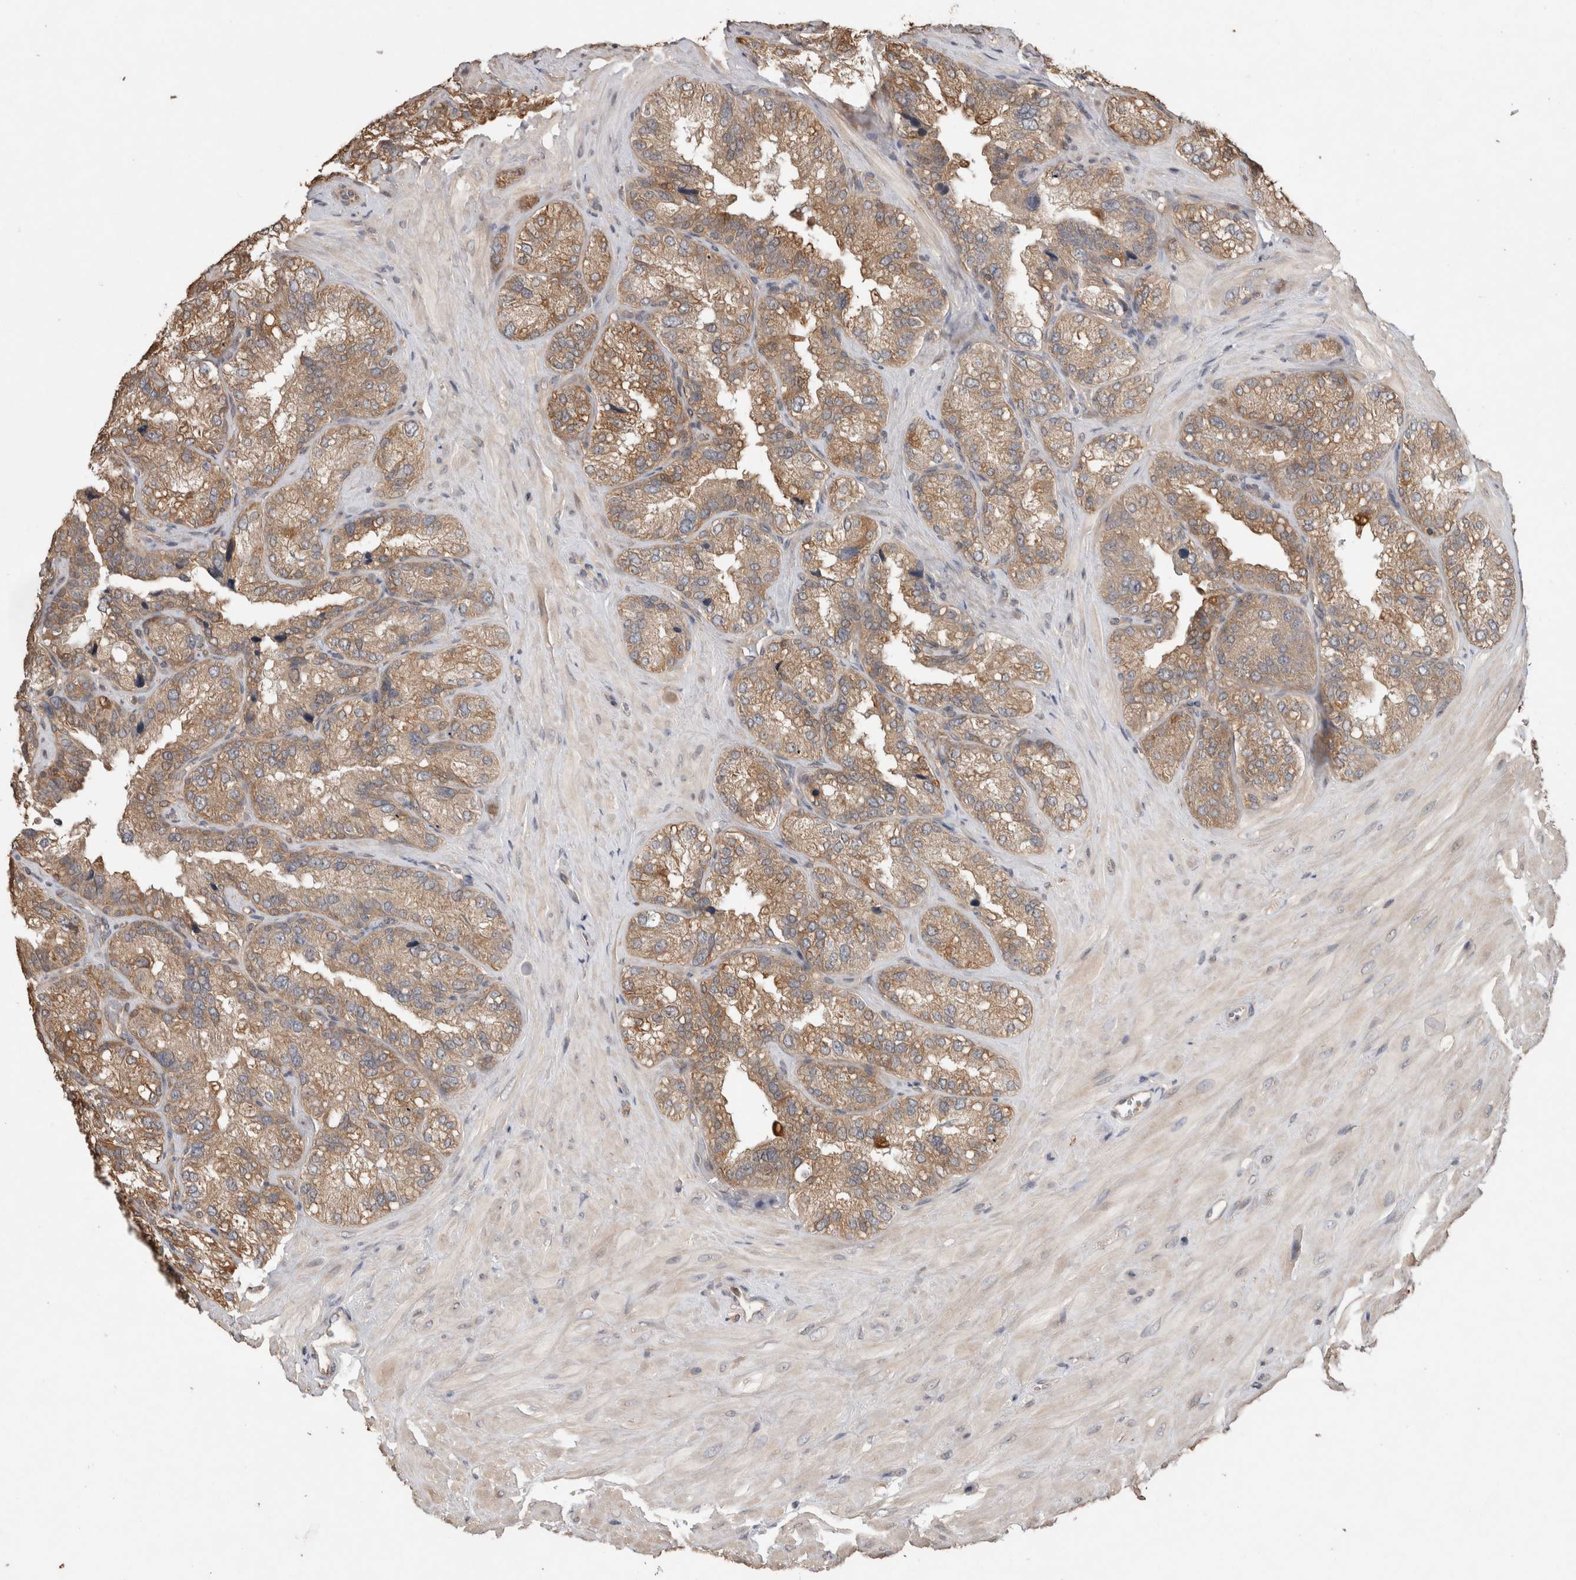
{"staining": {"intensity": "moderate", "quantity": ">75%", "location": "cytoplasmic/membranous"}, "tissue": "seminal vesicle", "cell_type": "Glandular cells", "image_type": "normal", "snomed": [{"axis": "morphology", "description": "Normal tissue, NOS"}, {"axis": "topography", "description": "Prostate"}, {"axis": "topography", "description": "Seminal veicle"}], "caption": "Human seminal vesicle stained for a protein (brown) displays moderate cytoplasmic/membranous positive expression in about >75% of glandular cells.", "gene": "TRIM5", "patient": {"sex": "male", "age": 51}}